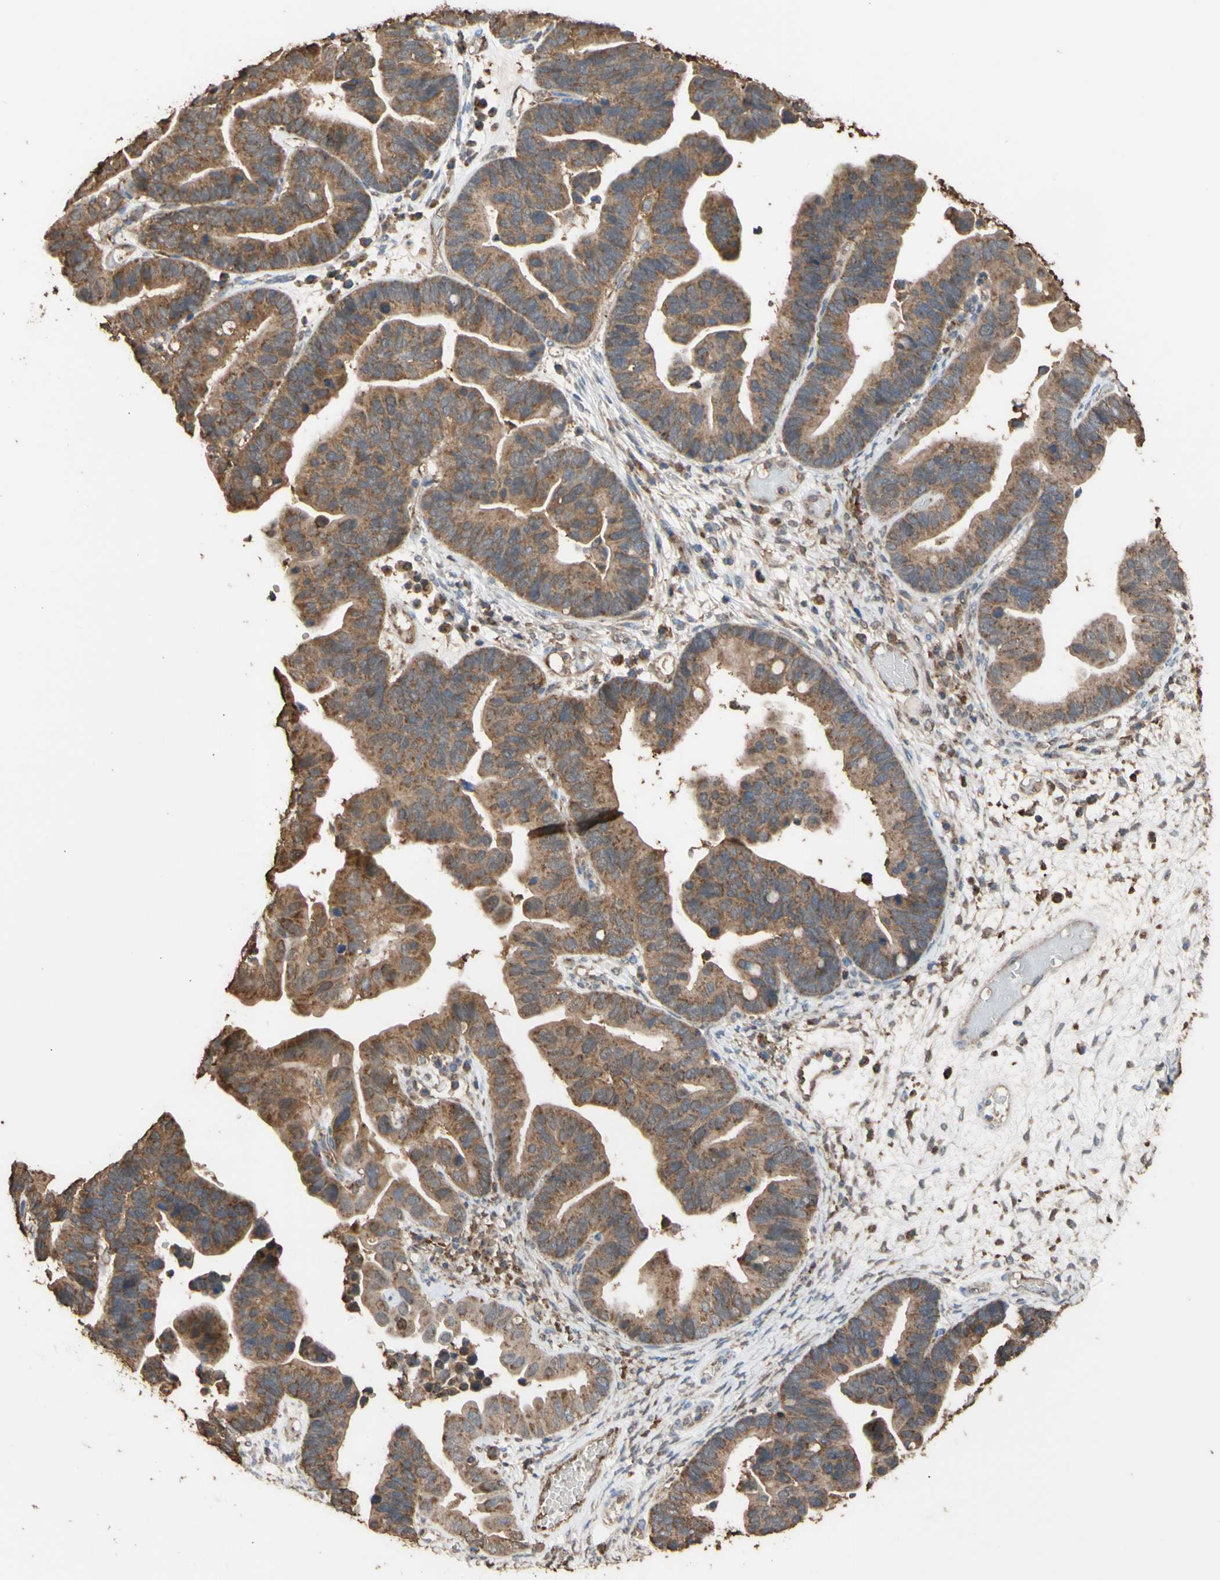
{"staining": {"intensity": "moderate", "quantity": ">75%", "location": "cytoplasmic/membranous"}, "tissue": "ovarian cancer", "cell_type": "Tumor cells", "image_type": "cancer", "snomed": [{"axis": "morphology", "description": "Cystadenocarcinoma, serous, NOS"}, {"axis": "topography", "description": "Ovary"}], "caption": "Ovarian cancer stained with immunohistochemistry displays moderate cytoplasmic/membranous staining in approximately >75% of tumor cells.", "gene": "ALDH9A1", "patient": {"sex": "female", "age": 56}}